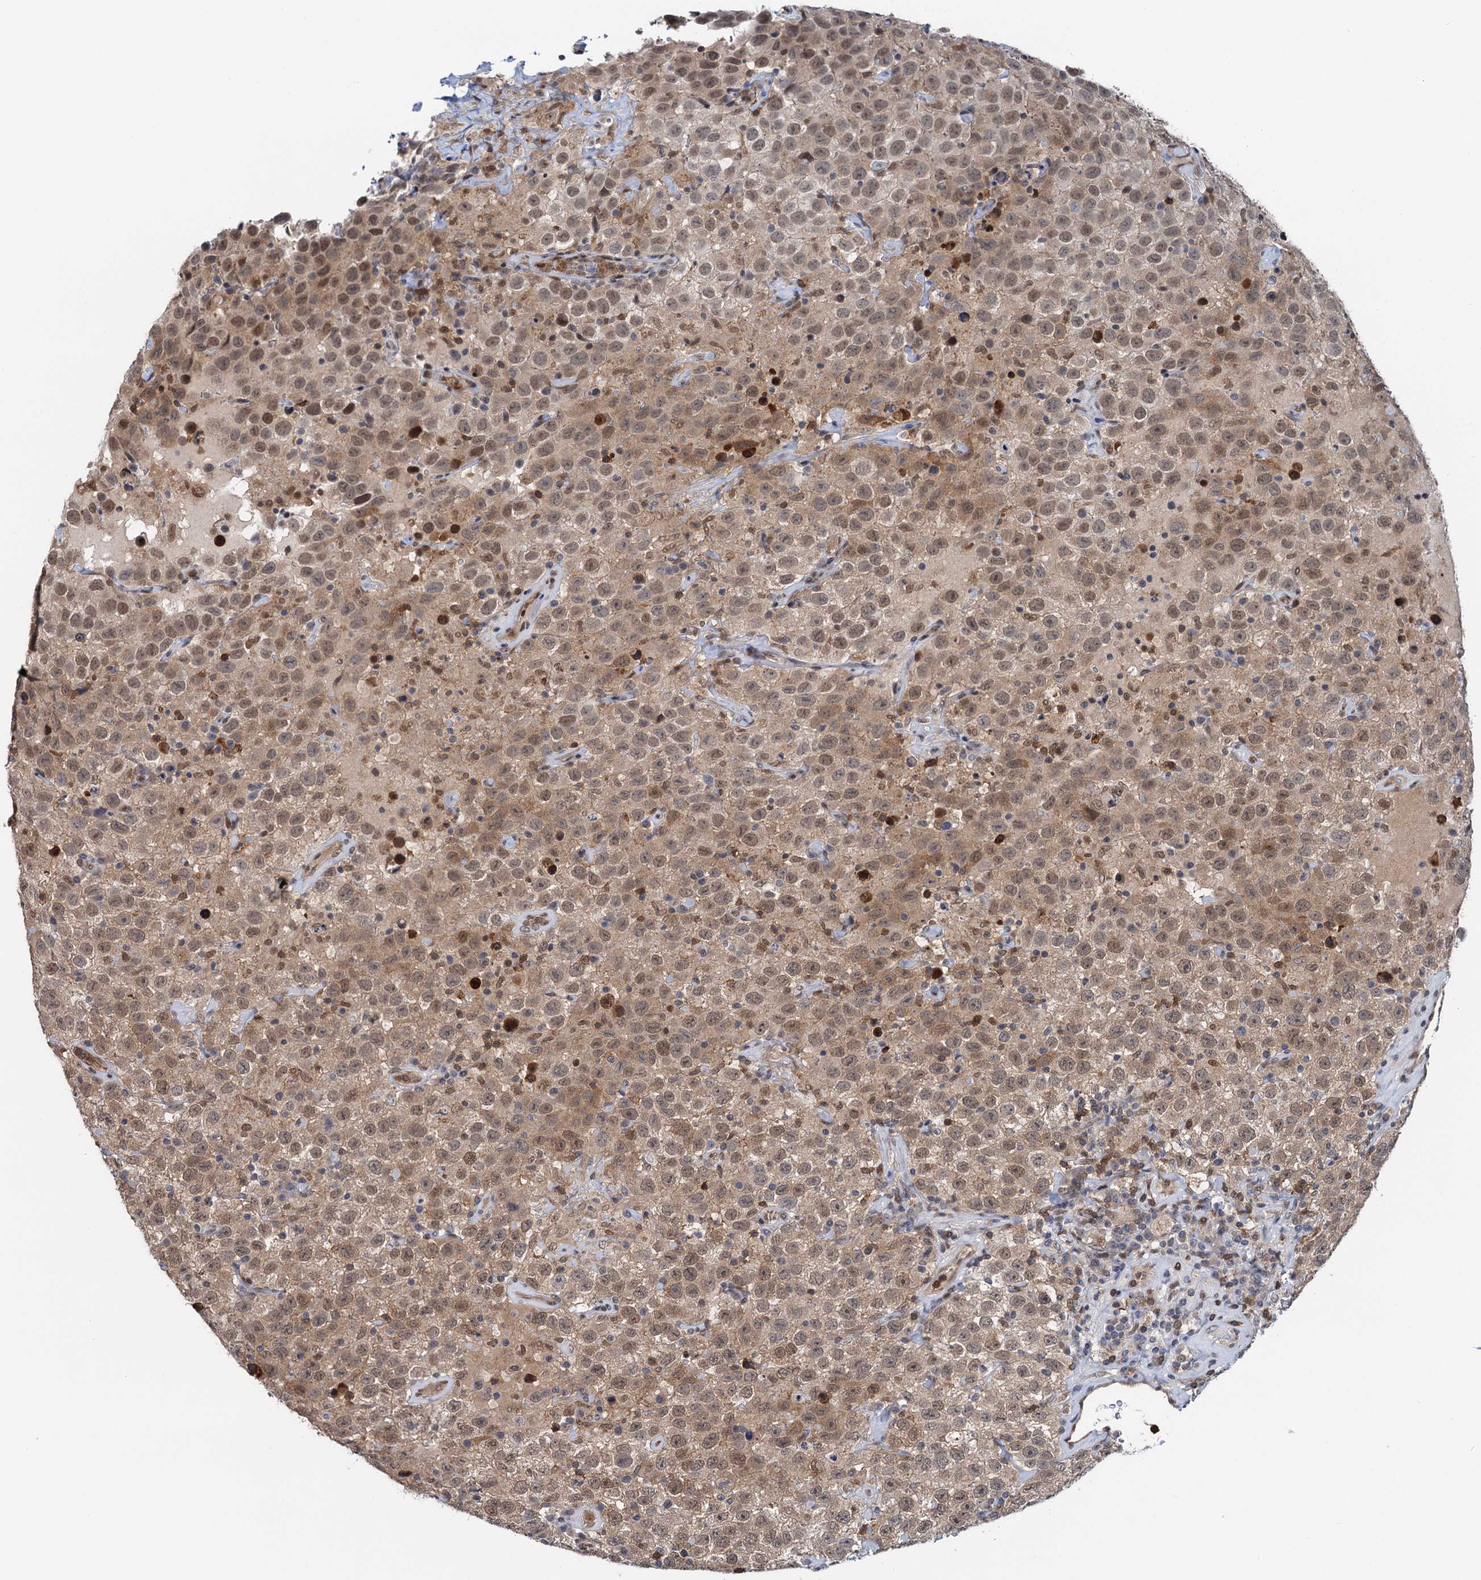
{"staining": {"intensity": "moderate", "quantity": ">75%", "location": "cytoplasmic/membranous,nuclear"}, "tissue": "testis cancer", "cell_type": "Tumor cells", "image_type": "cancer", "snomed": [{"axis": "morphology", "description": "Seminoma, NOS"}, {"axis": "topography", "description": "Testis"}], "caption": "This is a histology image of IHC staining of testis seminoma, which shows moderate expression in the cytoplasmic/membranous and nuclear of tumor cells.", "gene": "ZNF609", "patient": {"sex": "male", "age": 41}}